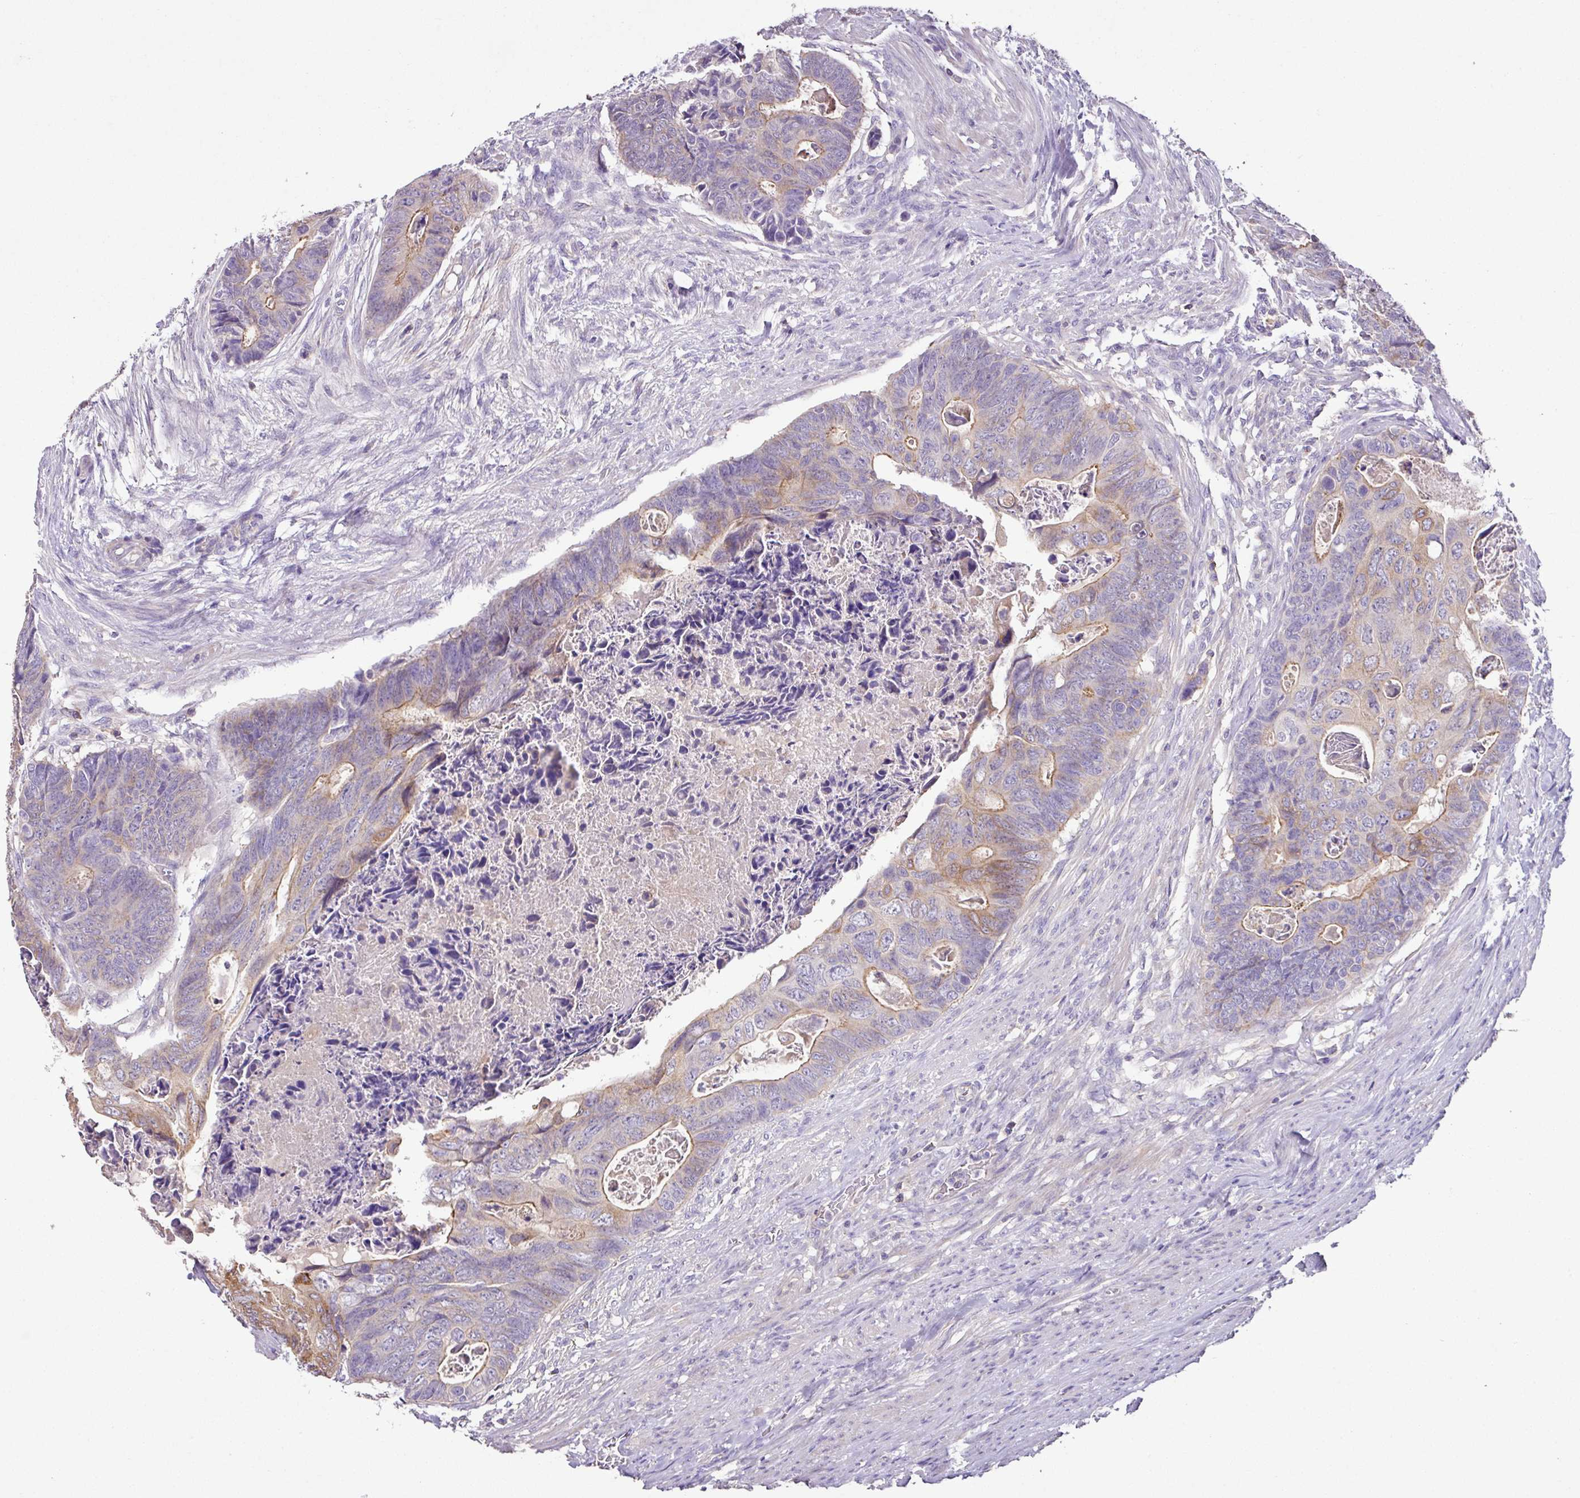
{"staining": {"intensity": "weak", "quantity": "25%-75%", "location": "cytoplasmic/membranous"}, "tissue": "colorectal cancer", "cell_type": "Tumor cells", "image_type": "cancer", "snomed": [{"axis": "morphology", "description": "Adenocarcinoma, NOS"}, {"axis": "topography", "description": "Rectum"}], "caption": "Tumor cells show weak cytoplasmic/membranous positivity in approximately 25%-75% of cells in colorectal cancer (adenocarcinoma). Using DAB (3,3'-diaminobenzidine) (brown) and hematoxylin (blue) stains, captured at high magnification using brightfield microscopy.", "gene": "AGR3", "patient": {"sex": "female", "age": 78}}